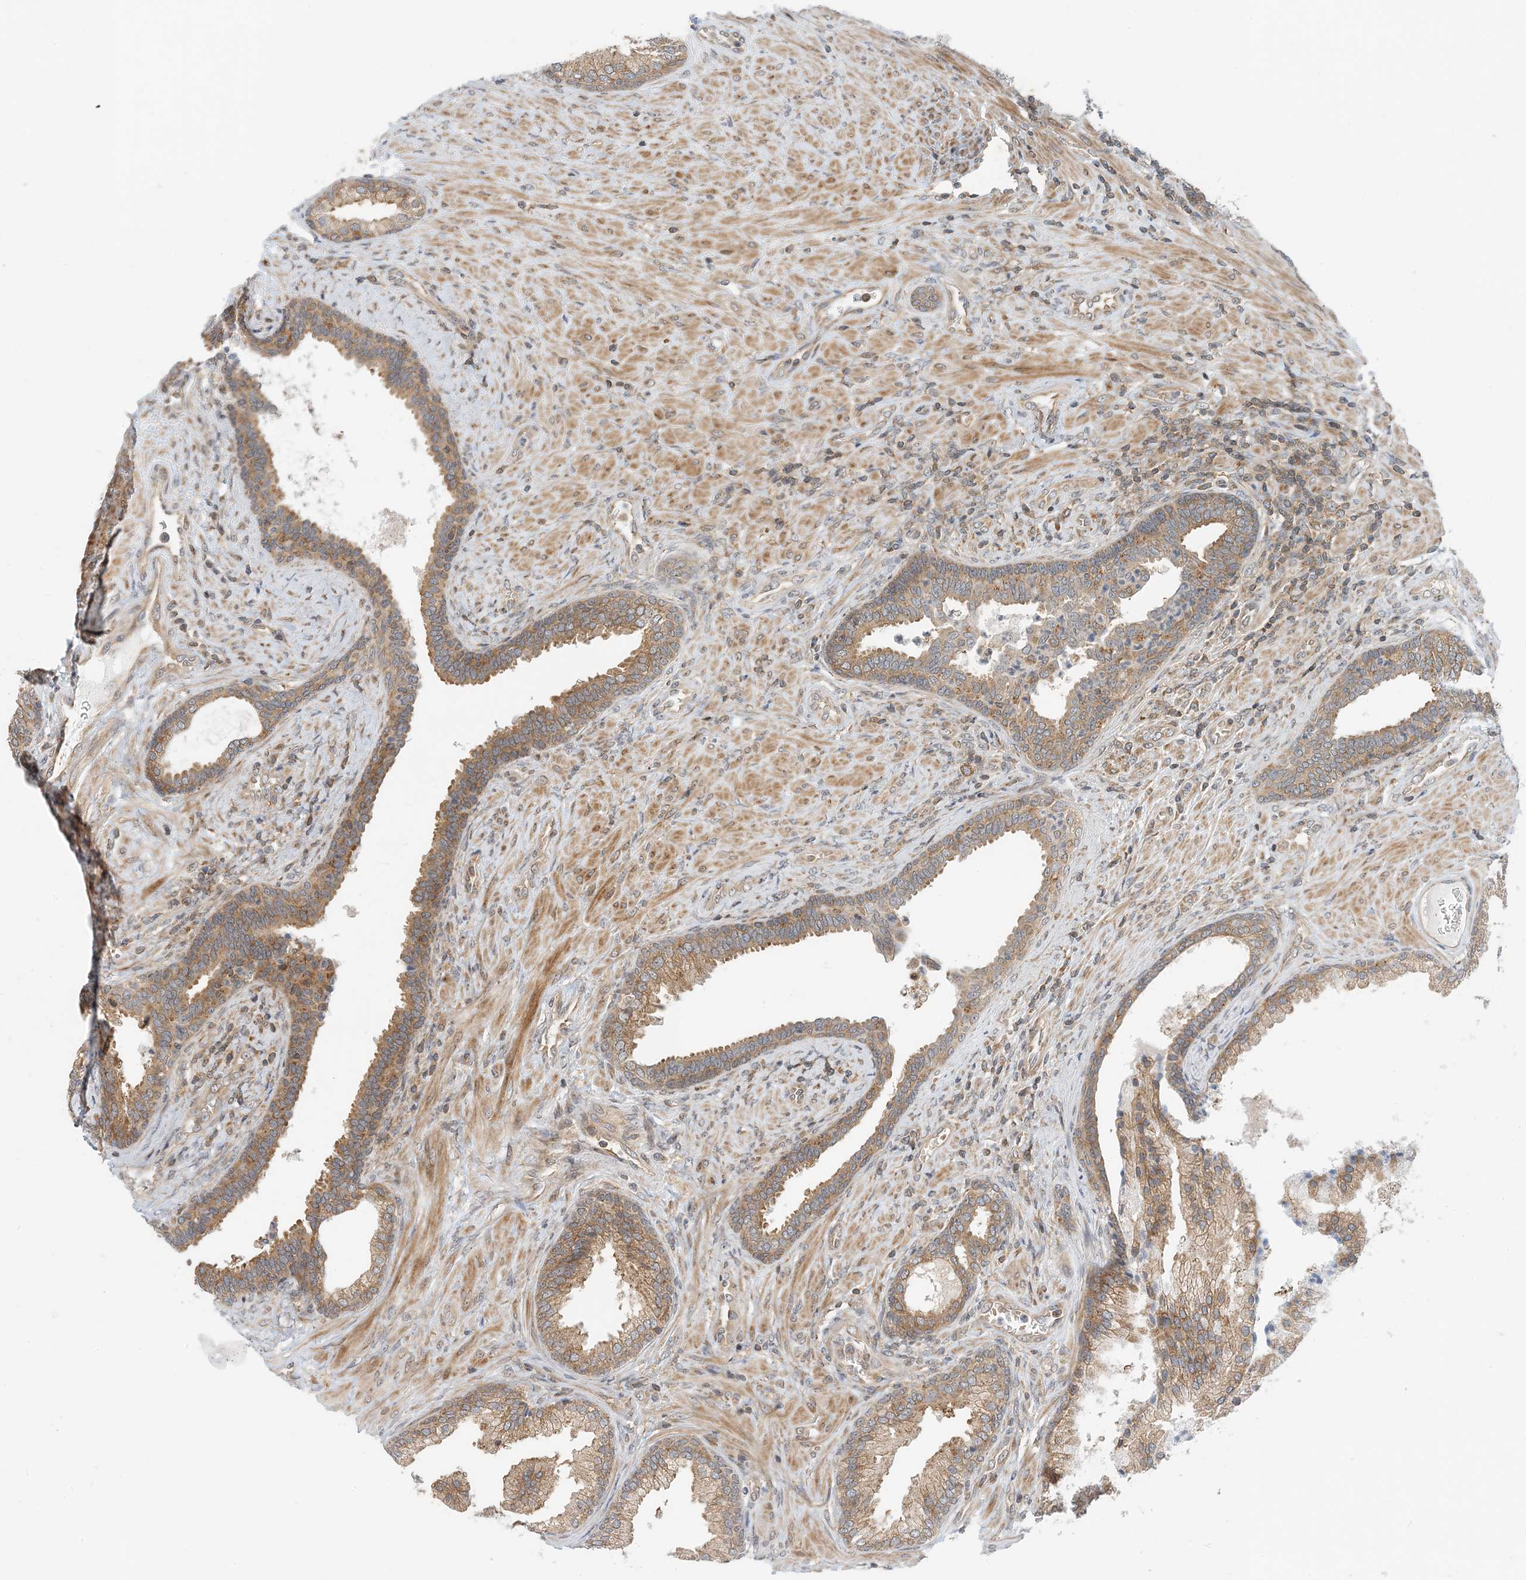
{"staining": {"intensity": "moderate", "quantity": ">75%", "location": "cytoplasmic/membranous"}, "tissue": "prostate", "cell_type": "Glandular cells", "image_type": "normal", "snomed": [{"axis": "morphology", "description": "Normal tissue, NOS"}, {"axis": "topography", "description": "Prostate"}], "caption": "About >75% of glandular cells in benign prostate demonstrate moderate cytoplasmic/membranous protein staining as visualized by brown immunohistochemical staining.", "gene": "ATP13A2", "patient": {"sex": "male", "age": 76}}